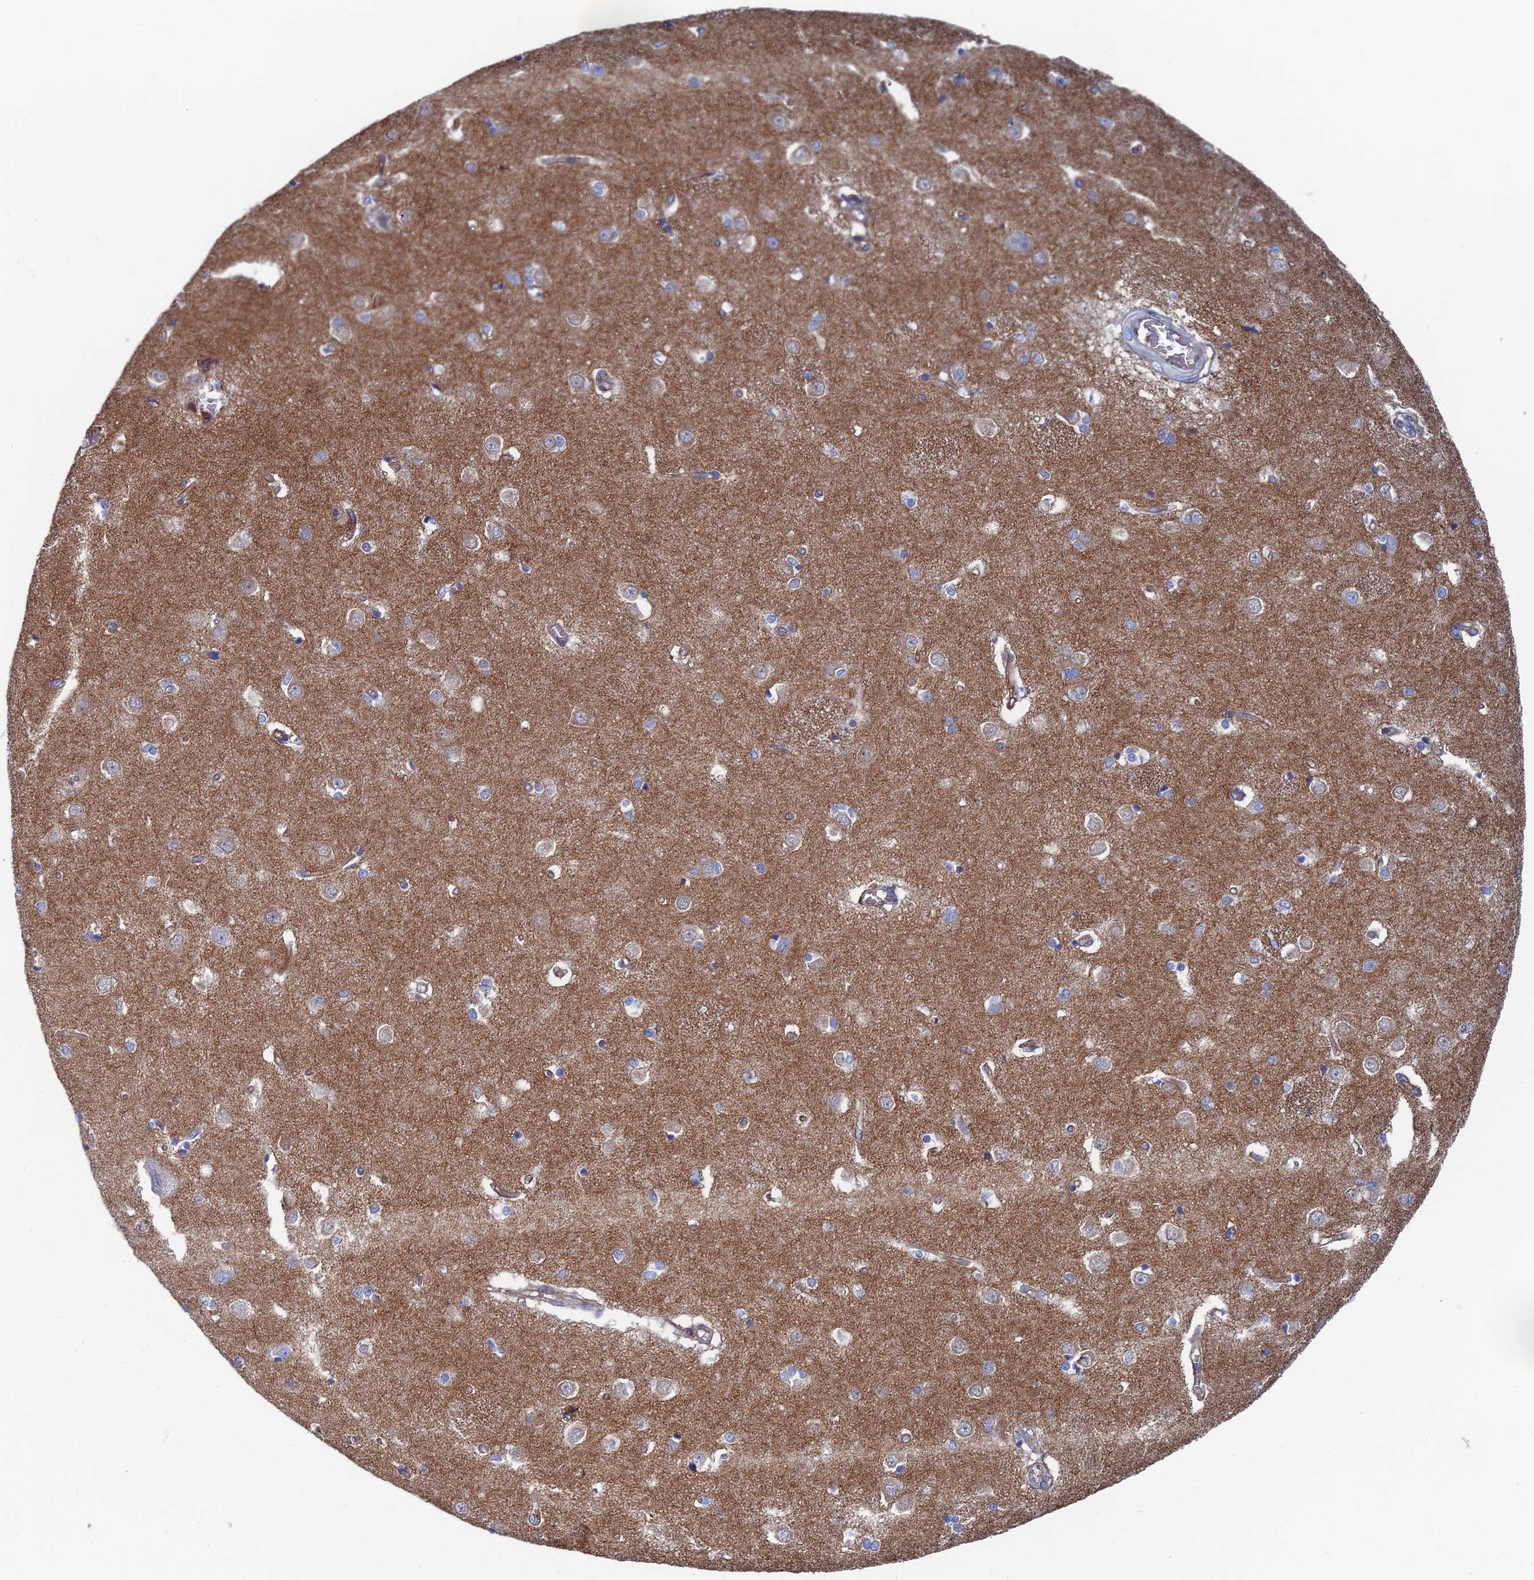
{"staining": {"intensity": "weak", "quantity": "<25%", "location": "cytoplasmic/membranous"}, "tissue": "caudate", "cell_type": "Glial cells", "image_type": "normal", "snomed": [{"axis": "morphology", "description": "Normal tissue, NOS"}, {"axis": "topography", "description": "Lateral ventricle wall"}], "caption": "Protein analysis of benign caudate demonstrates no significant positivity in glial cells. (Stains: DAB (3,3'-diaminobenzidine) immunohistochemistry (IHC) with hematoxylin counter stain, Microscopy: brightfield microscopy at high magnification).", "gene": "SNX11", "patient": {"sex": "male", "age": 37}}